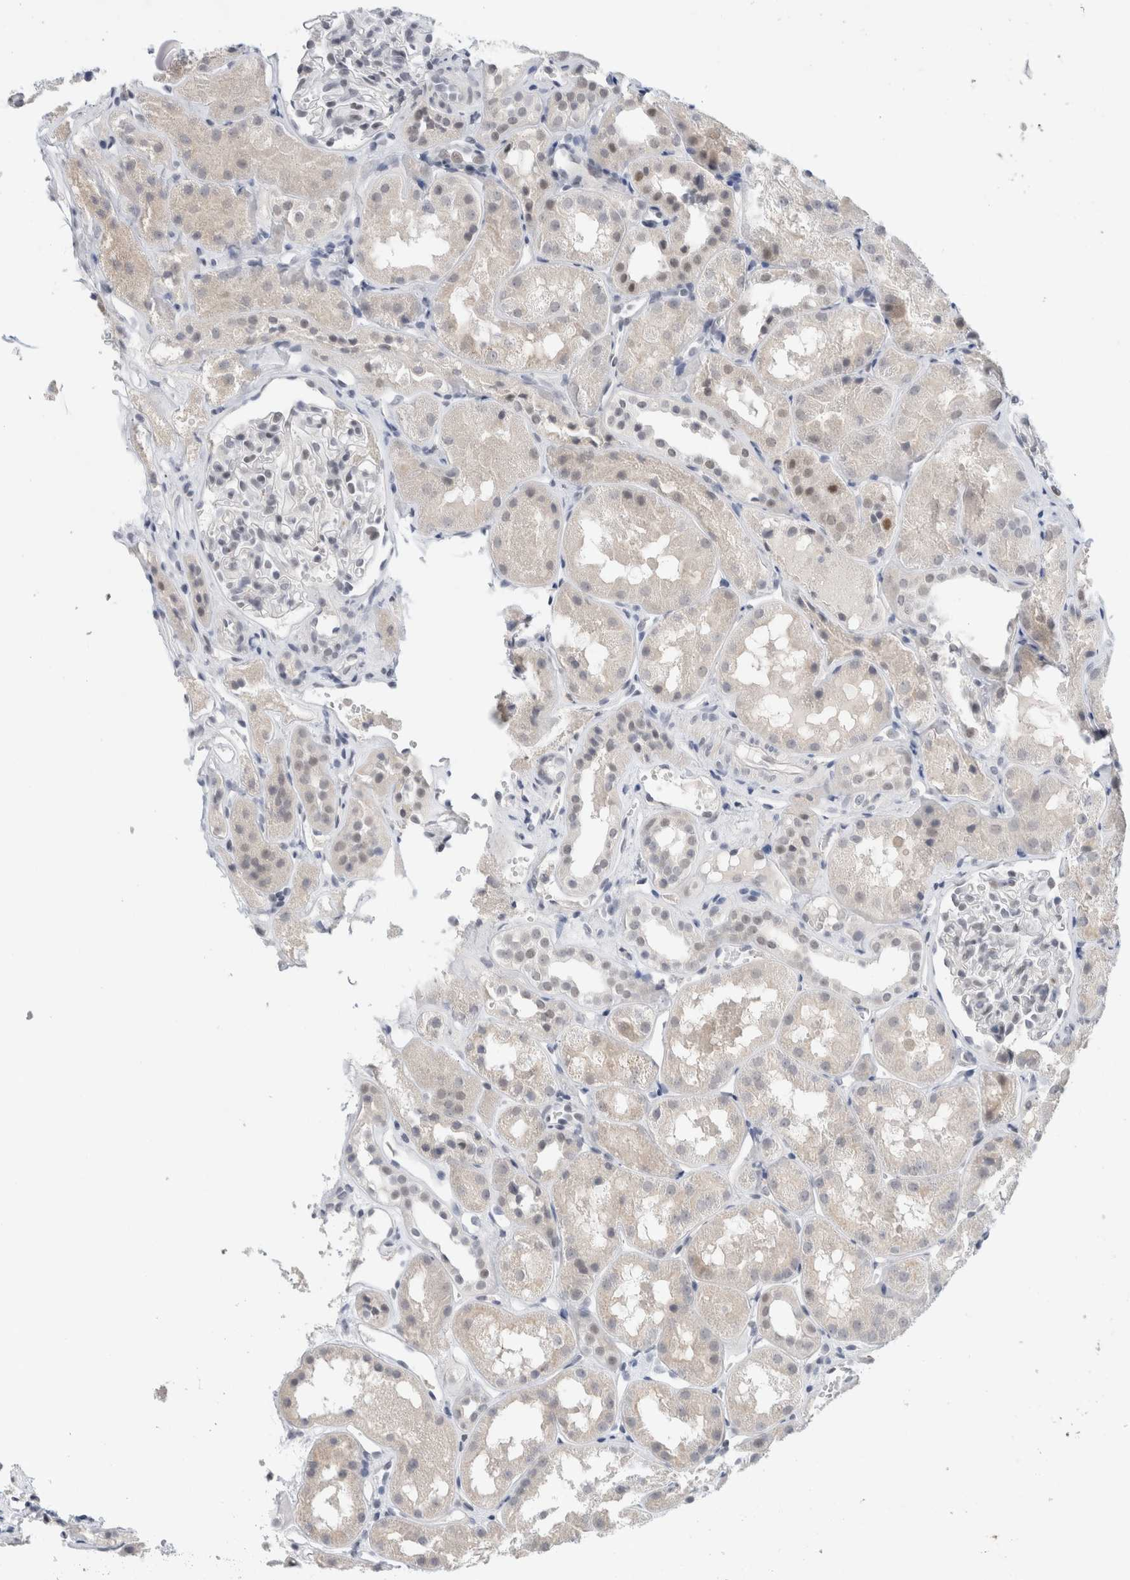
{"staining": {"intensity": "weak", "quantity": "<25%", "location": "nuclear"}, "tissue": "kidney", "cell_type": "Cells in glomeruli", "image_type": "normal", "snomed": [{"axis": "morphology", "description": "Normal tissue, NOS"}, {"axis": "topography", "description": "Kidney"}], "caption": "Immunohistochemical staining of benign human kidney reveals no significant expression in cells in glomeruli.", "gene": "KNL1", "patient": {"sex": "male", "age": 16}}